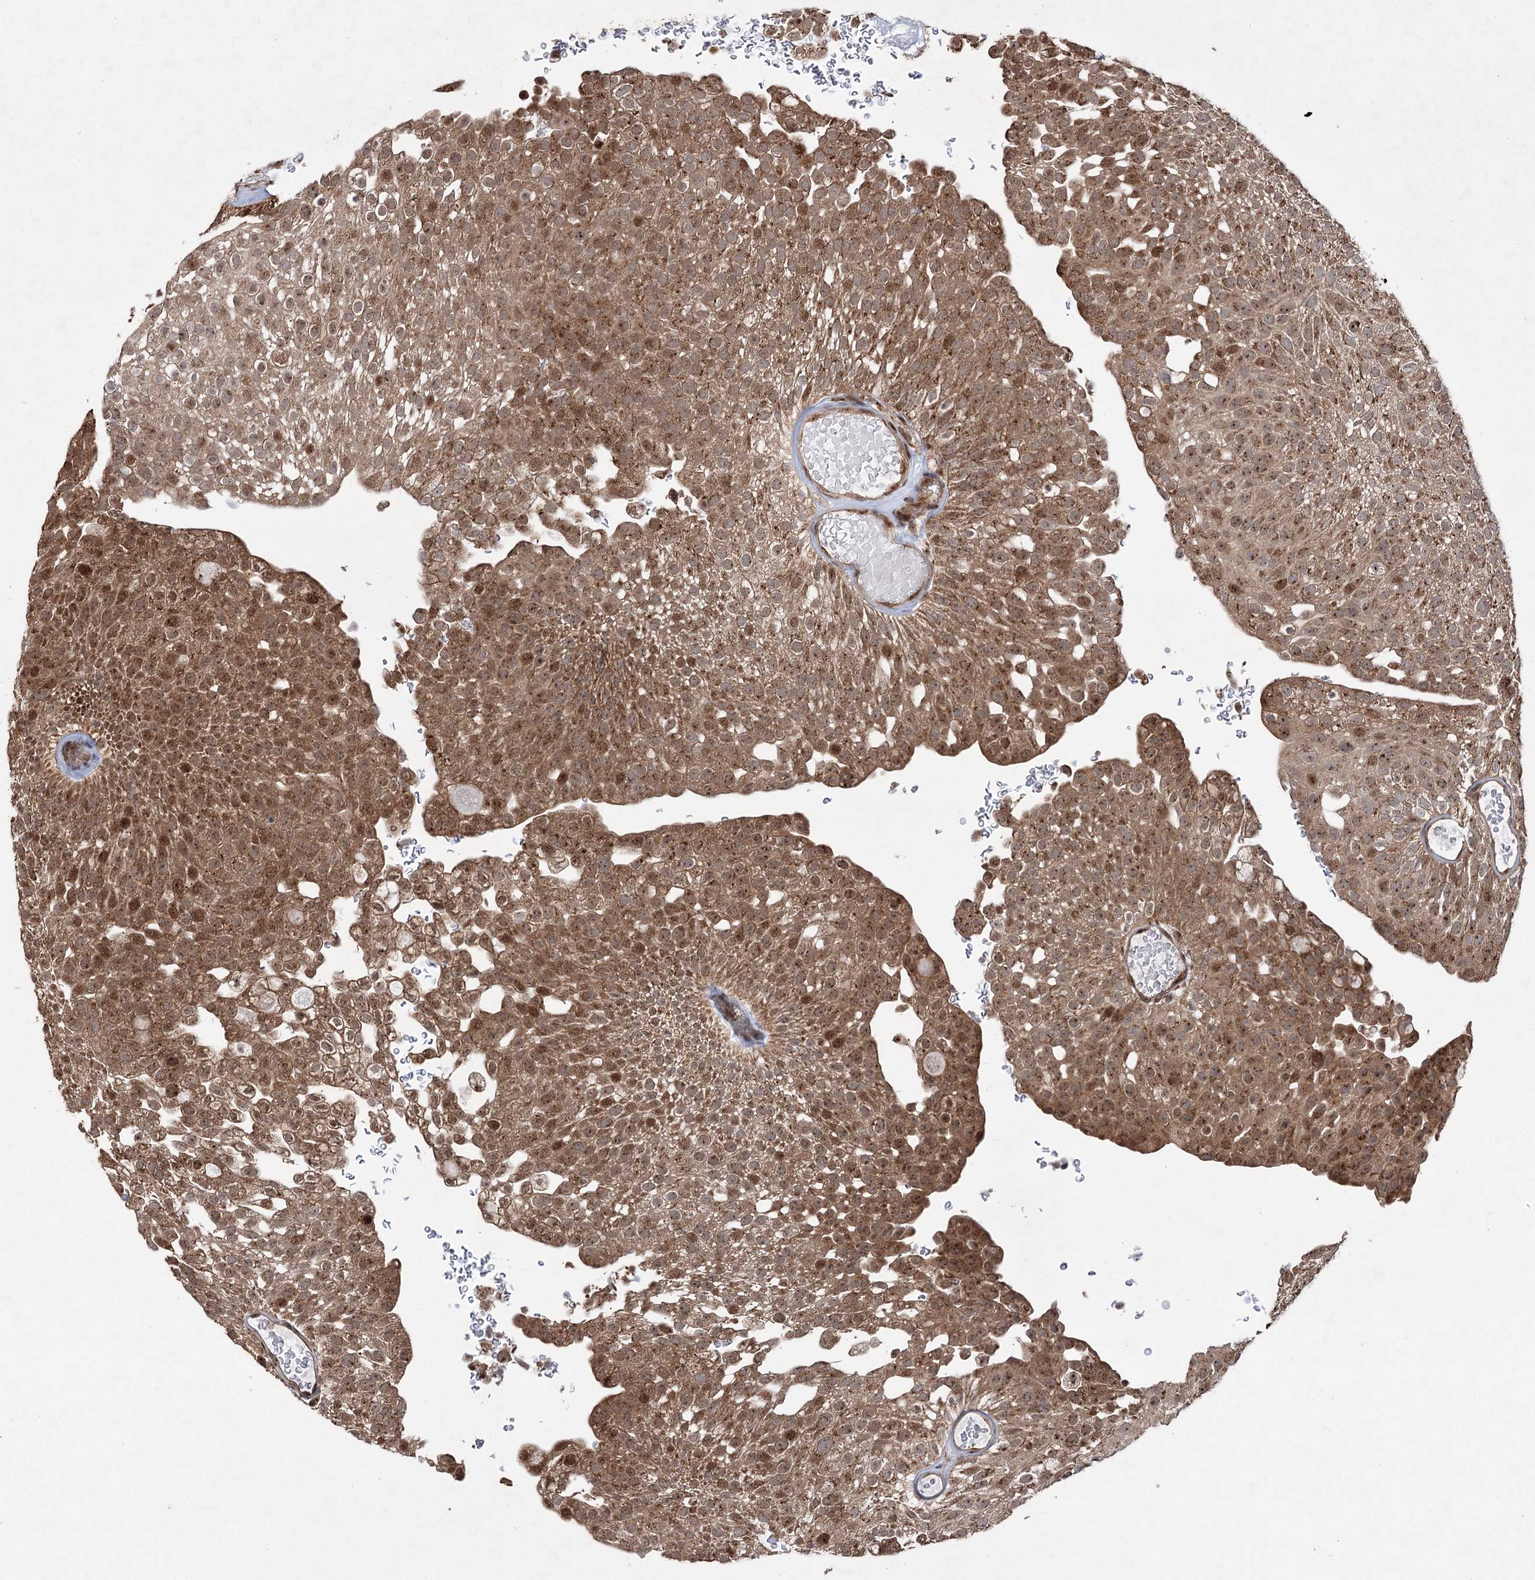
{"staining": {"intensity": "moderate", "quantity": ">75%", "location": "cytoplasmic/membranous,nuclear"}, "tissue": "urothelial cancer", "cell_type": "Tumor cells", "image_type": "cancer", "snomed": [{"axis": "morphology", "description": "Urothelial carcinoma, Low grade"}, {"axis": "topography", "description": "Urinary bladder"}], "caption": "Human urothelial cancer stained for a protein (brown) displays moderate cytoplasmic/membranous and nuclear positive positivity in about >75% of tumor cells.", "gene": "SERINC5", "patient": {"sex": "male", "age": 78}}